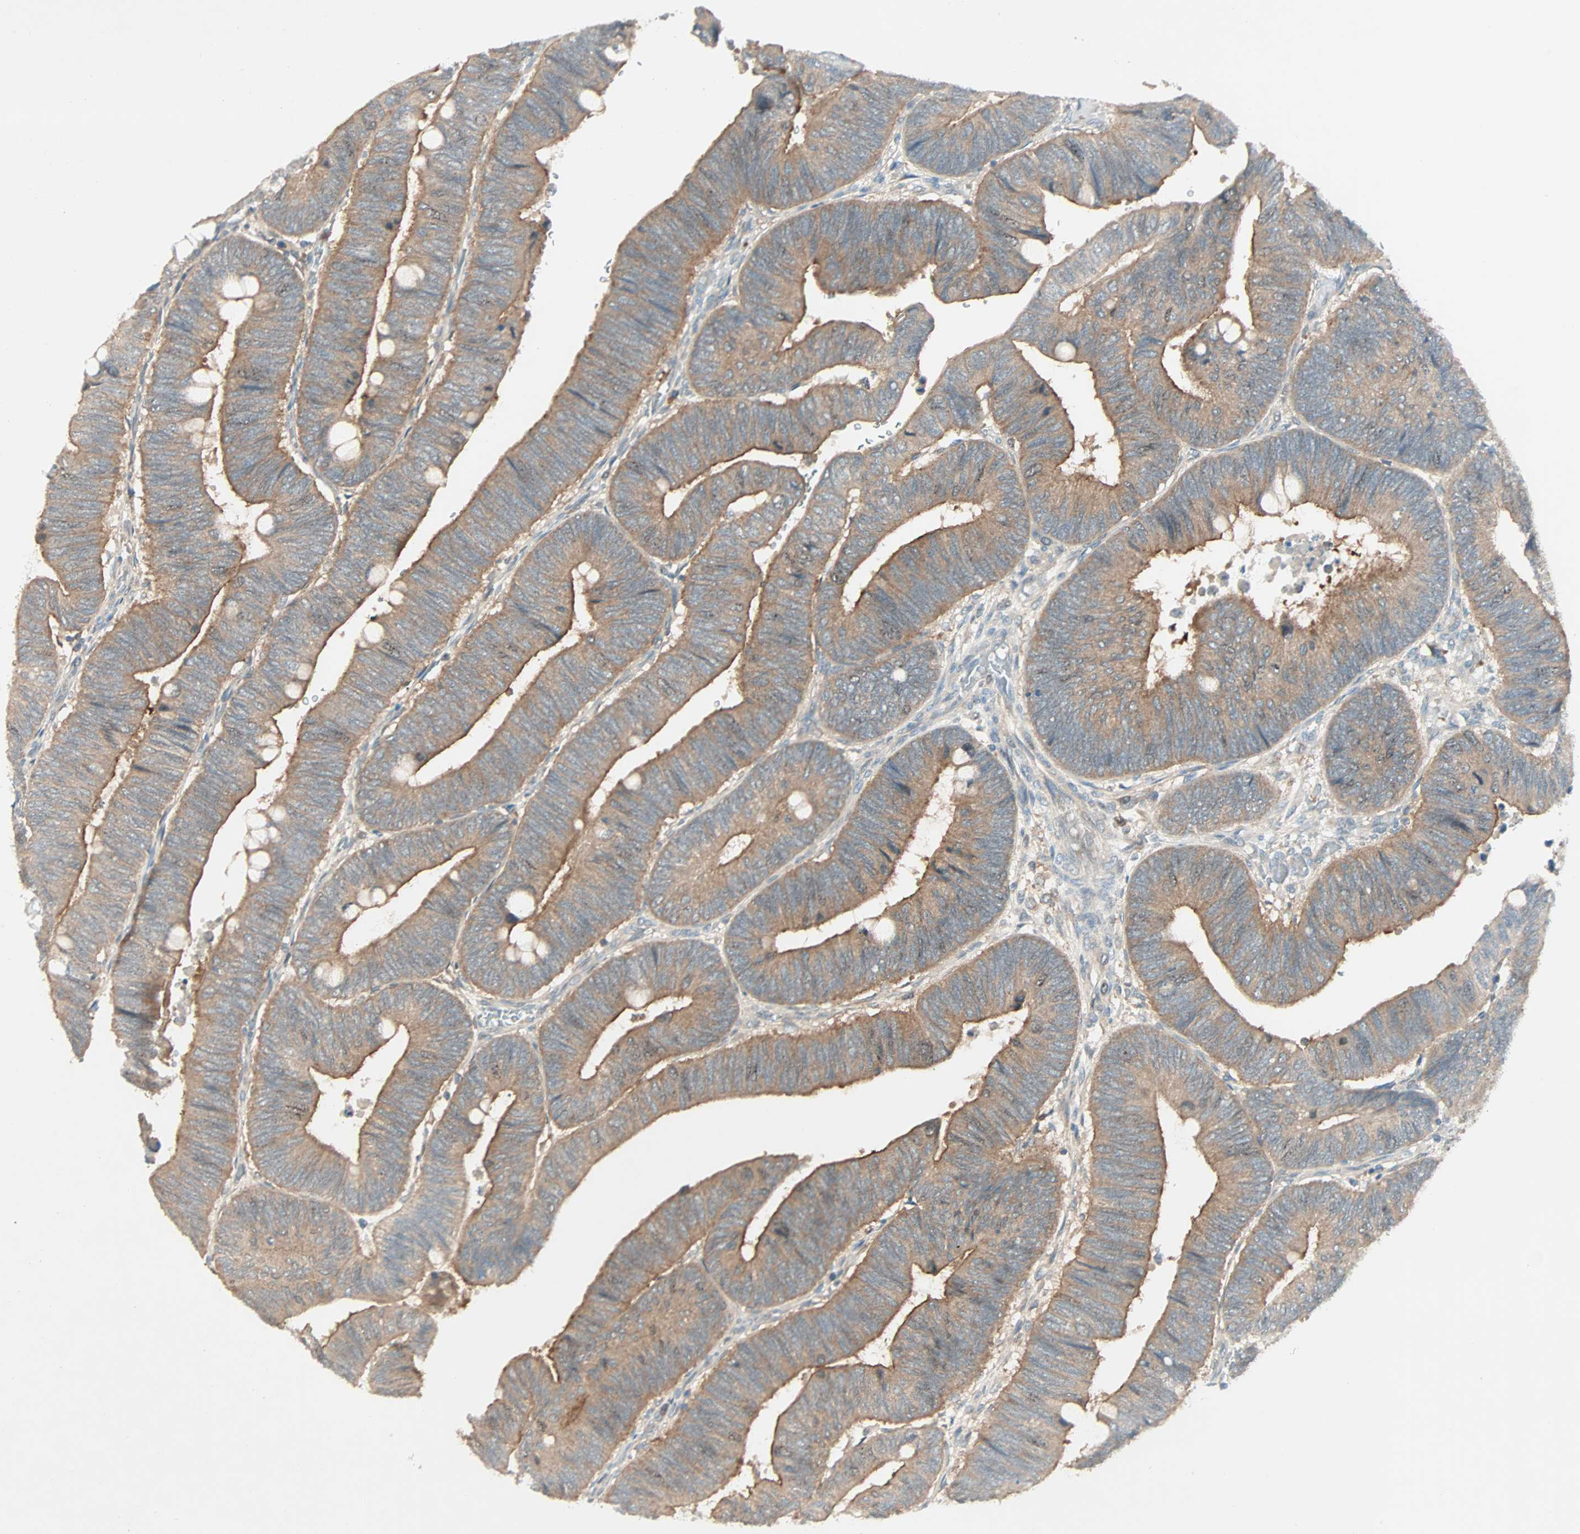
{"staining": {"intensity": "moderate", "quantity": ">75%", "location": "cytoplasmic/membranous"}, "tissue": "colorectal cancer", "cell_type": "Tumor cells", "image_type": "cancer", "snomed": [{"axis": "morphology", "description": "Normal tissue, NOS"}, {"axis": "morphology", "description": "Adenocarcinoma, NOS"}, {"axis": "topography", "description": "Rectum"}, {"axis": "topography", "description": "Peripheral nerve tissue"}], "caption": "Colorectal cancer tissue exhibits moderate cytoplasmic/membranous expression in about >75% of tumor cells, visualized by immunohistochemistry.", "gene": "SMIM8", "patient": {"sex": "male", "age": 92}}